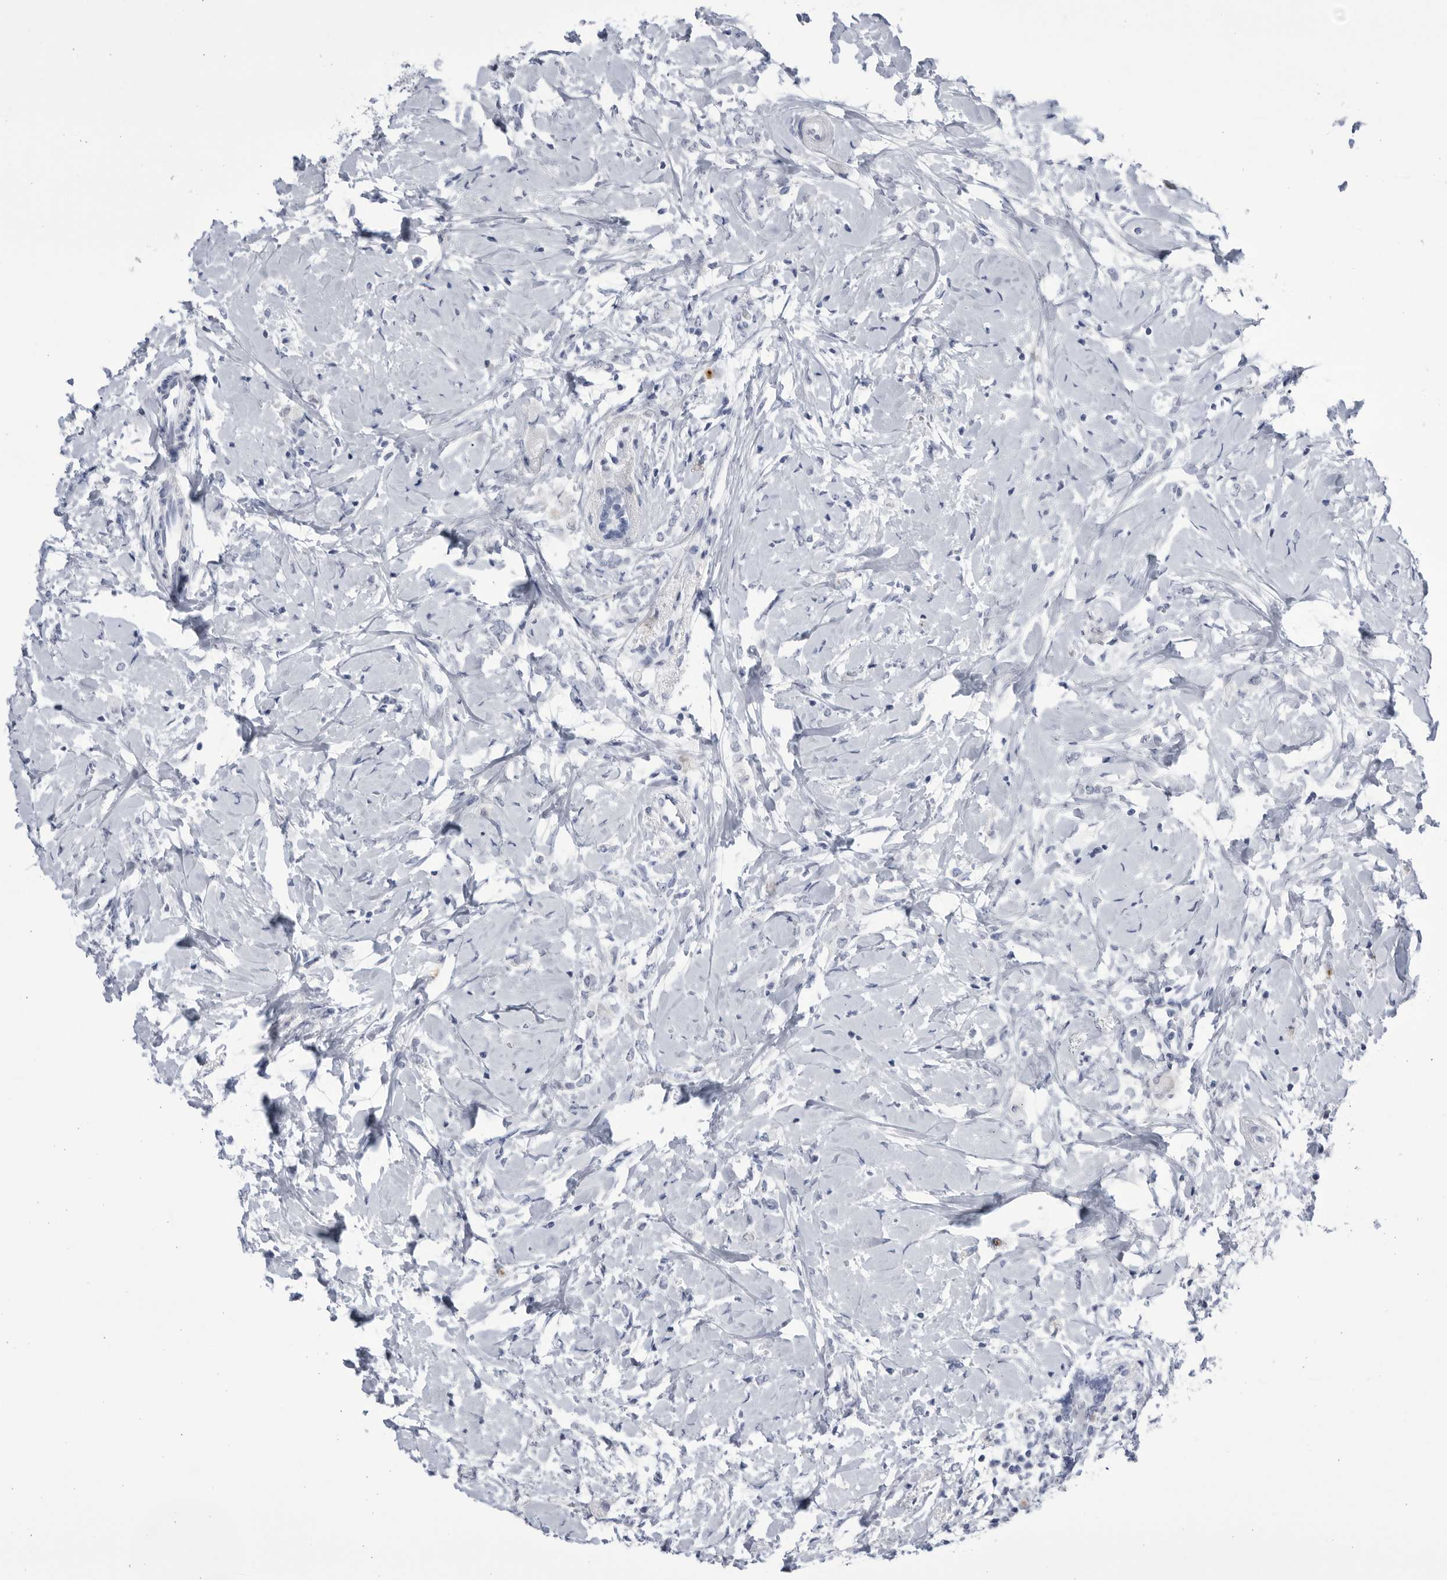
{"staining": {"intensity": "negative", "quantity": "none", "location": "none"}, "tissue": "breast cancer", "cell_type": "Tumor cells", "image_type": "cancer", "snomed": [{"axis": "morphology", "description": "Normal tissue, NOS"}, {"axis": "morphology", "description": "Lobular carcinoma"}, {"axis": "topography", "description": "Breast"}], "caption": "The image exhibits no significant positivity in tumor cells of breast lobular carcinoma.", "gene": "CCDC181", "patient": {"sex": "female", "age": 47}}